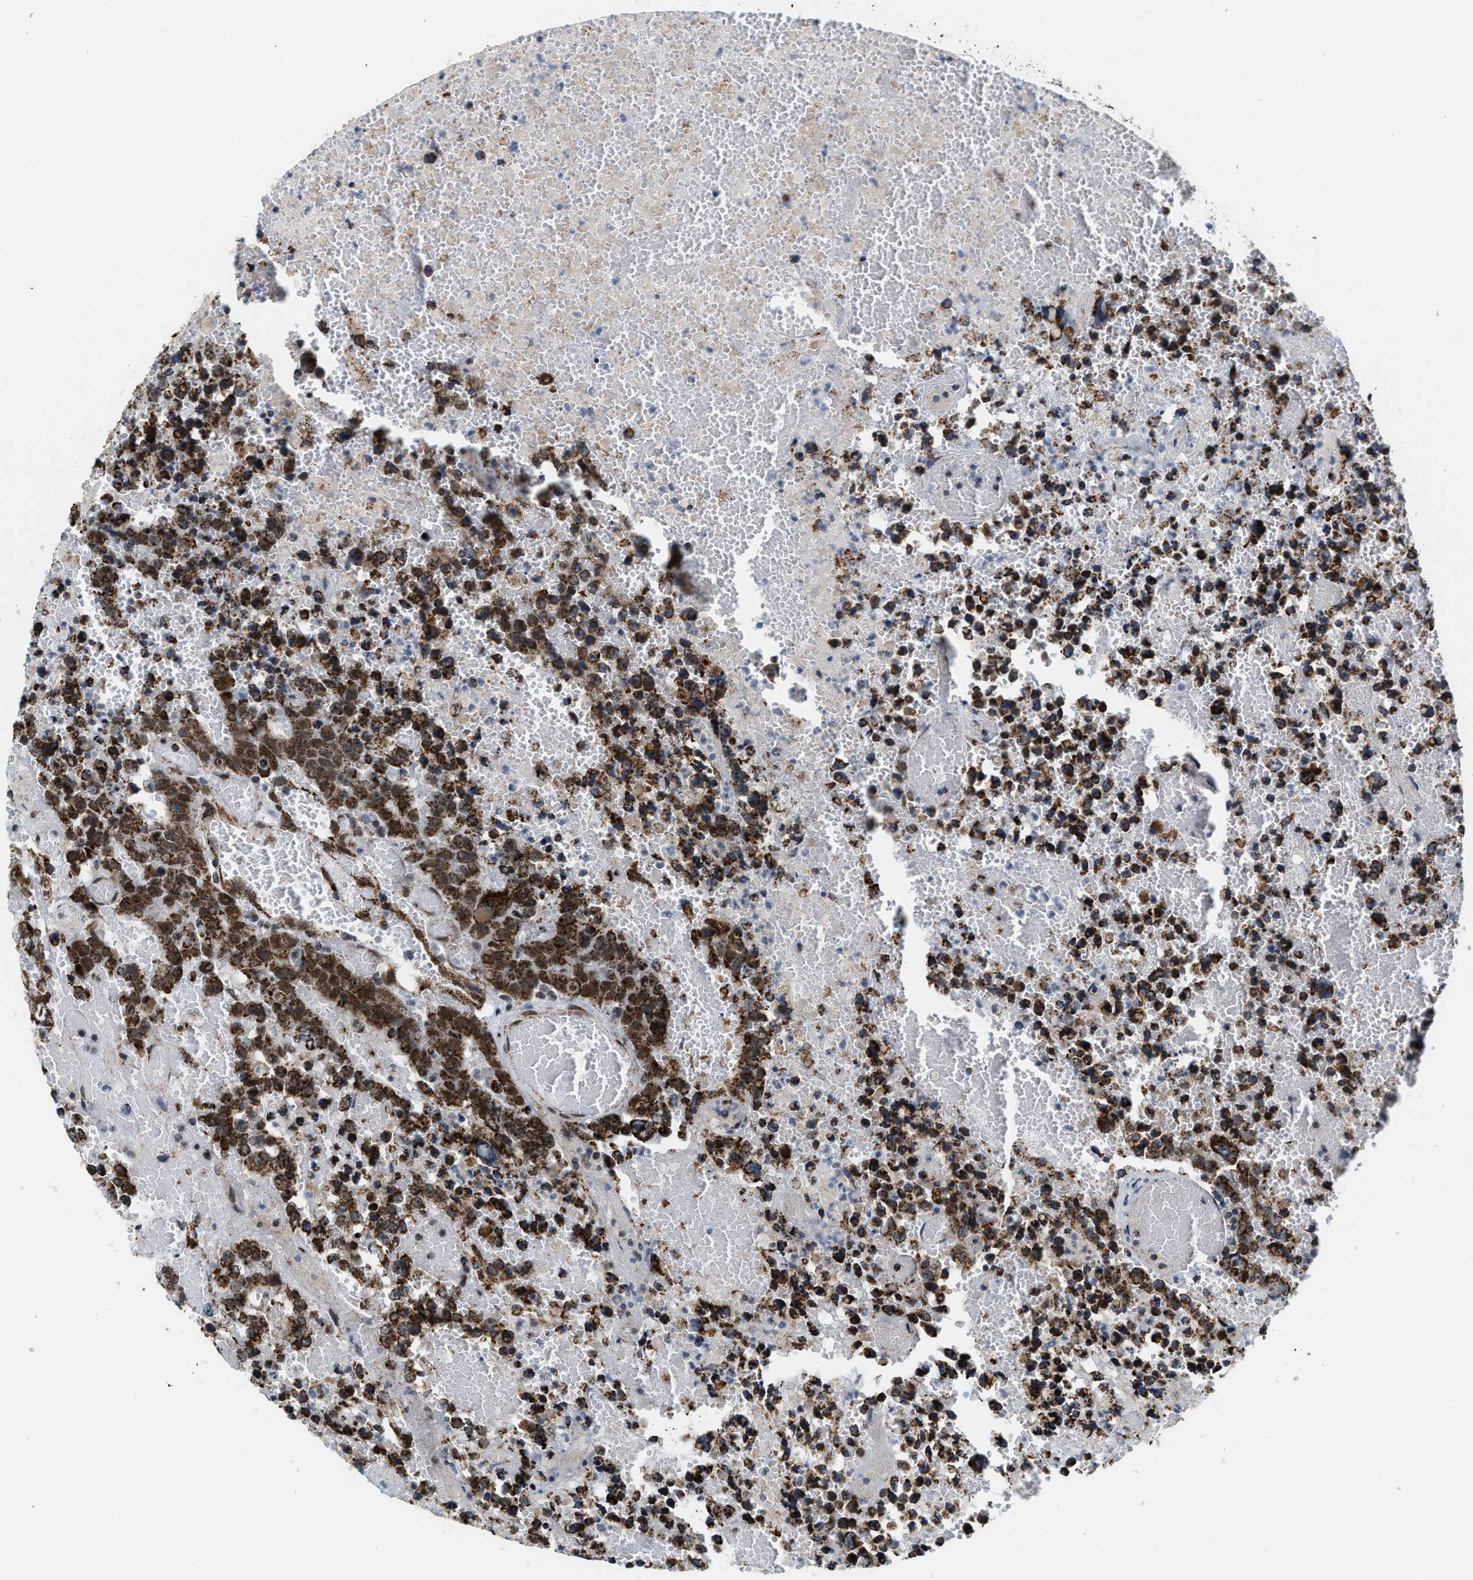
{"staining": {"intensity": "moderate", "quantity": ">75%", "location": "cytoplasmic/membranous"}, "tissue": "testis cancer", "cell_type": "Tumor cells", "image_type": "cancer", "snomed": [{"axis": "morphology", "description": "Carcinoma, Embryonal, NOS"}, {"axis": "topography", "description": "Testis"}], "caption": "Immunohistochemistry staining of testis cancer, which demonstrates medium levels of moderate cytoplasmic/membranous positivity in approximately >75% of tumor cells indicating moderate cytoplasmic/membranous protein staining. The staining was performed using DAB (brown) for protein detection and nuclei were counterstained in hematoxylin (blue).", "gene": "HIBADH", "patient": {"sex": "male", "age": 25}}